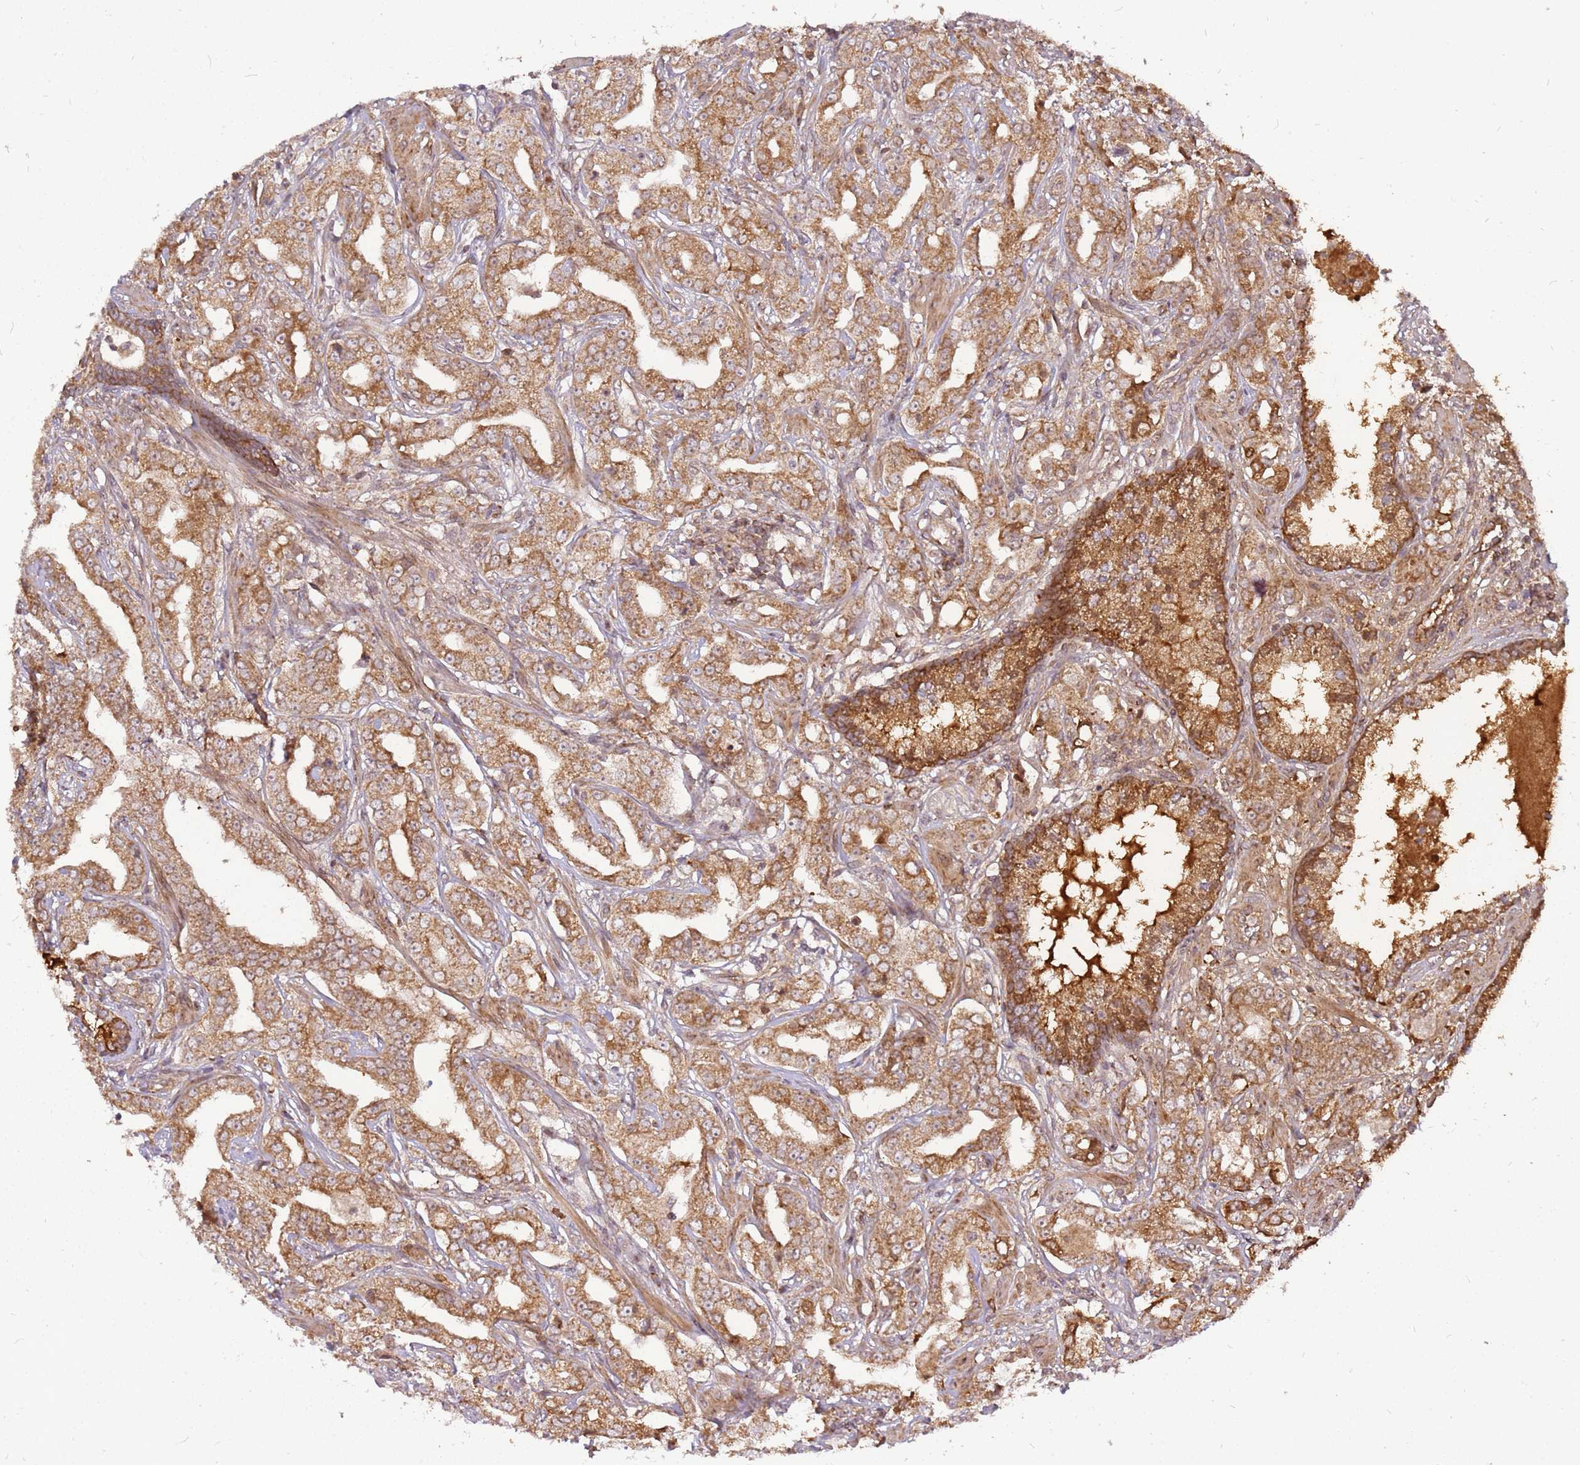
{"staining": {"intensity": "moderate", "quantity": ">75%", "location": "cytoplasmic/membranous"}, "tissue": "prostate cancer", "cell_type": "Tumor cells", "image_type": "cancer", "snomed": [{"axis": "morphology", "description": "Adenocarcinoma, High grade"}, {"axis": "topography", "description": "Prostate"}], "caption": "The histopathology image displays staining of prostate adenocarcinoma (high-grade), revealing moderate cytoplasmic/membranous protein expression (brown color) within tumor cells.", "gene": "CCDC159", "patient": {"sex": "male", "age": 63}}